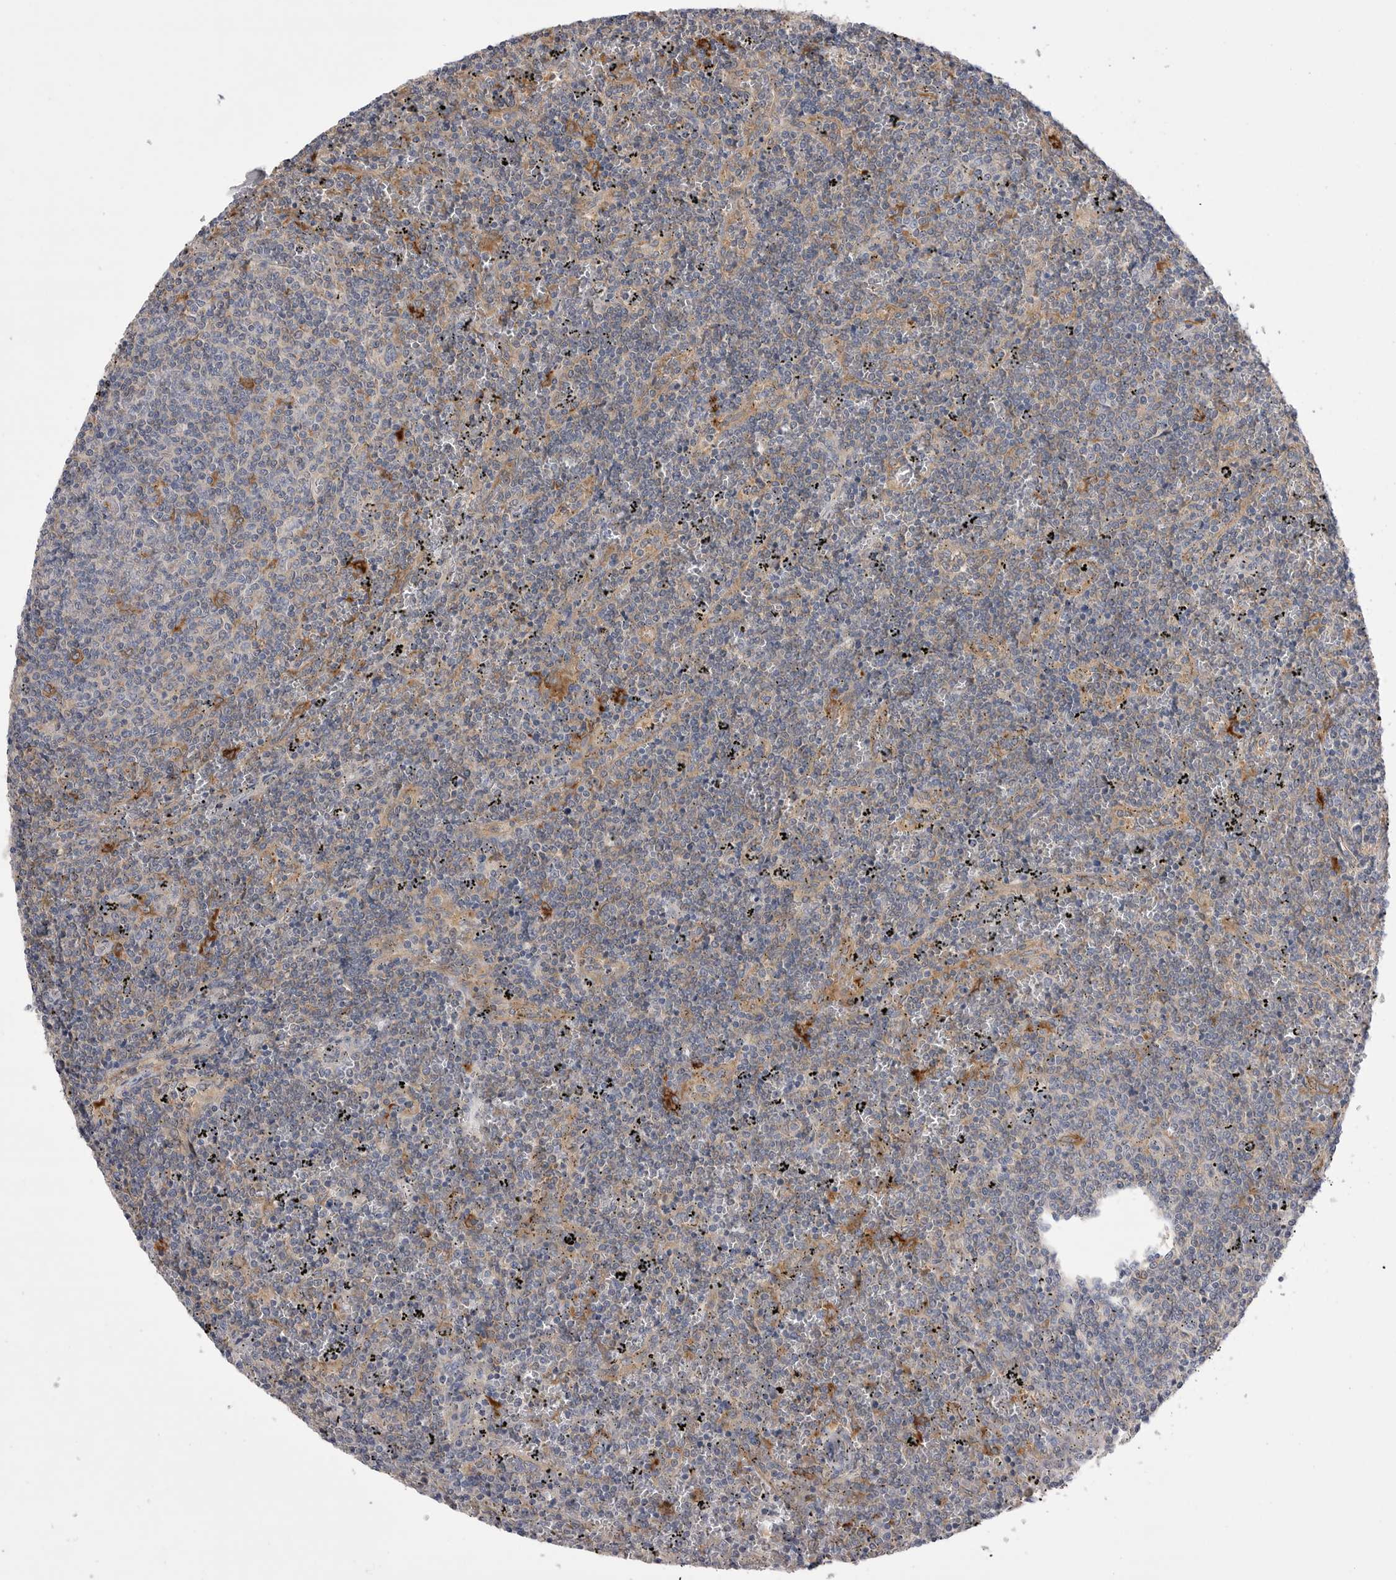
{"staining": {"intensity": "negative", "quantity": "none", "location": "none"}, "tissue": "lymphoma", "cell_type": "Tumor cells", "image_type": "cancer", "snomed": [{"axis": "morphology", "description": "Malignant lymphoma, non-Hodgkin's type, Low grade"}, {"axis": "topography", "description": "Spleen"}], "caption": "DAB immunohistochemical staining of low-grade malignant lymphoma, non-Hodgkin's type shows no significant positivity in tumor cells.", "gene": "VAC14", "patient": {"sex": "female", "age": 50}}